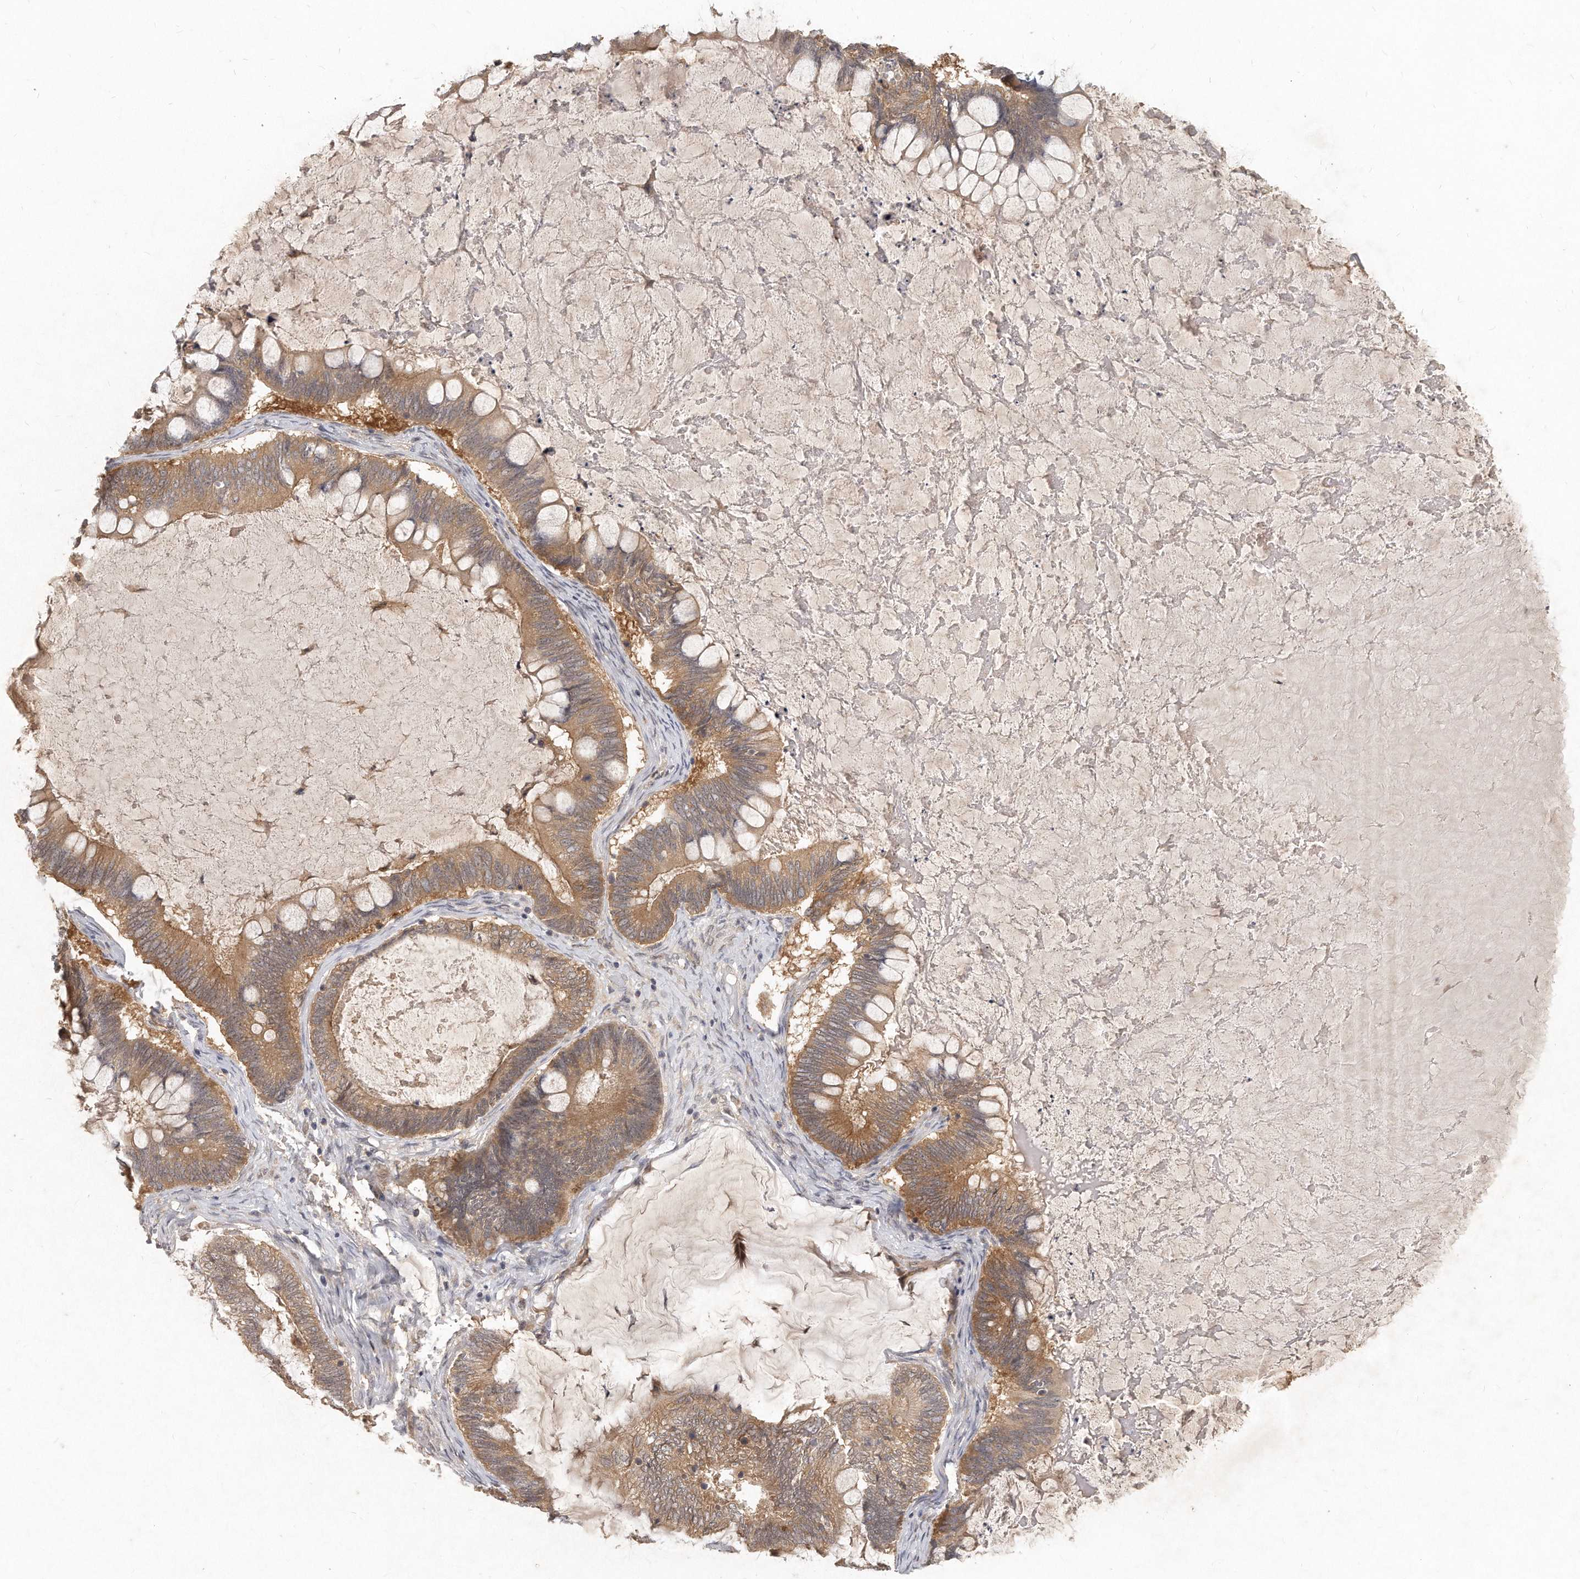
{"staining": {"intensity": "moderate", "quantity": ">75%", "location": "cytoplasmic/membranous"}, "tissue": "ovarian cancer", "cell_type": "Tumor cells", "image_type": "cancer", "snomed": [{"axis": "morphology", "description": "Cystadenocarcinoma, mucinous, NOS"}, {"axis": "topography", "description": "Ovary"}], "caption": "An image showing moderate cytoplasmic/membranous positivity in about >75% of tumor cells in ovarian cancer, as visualized by brown immunohistochemical staining.", "gene": "LGALS8", "patient": {"sex": "female", "age": 61}}